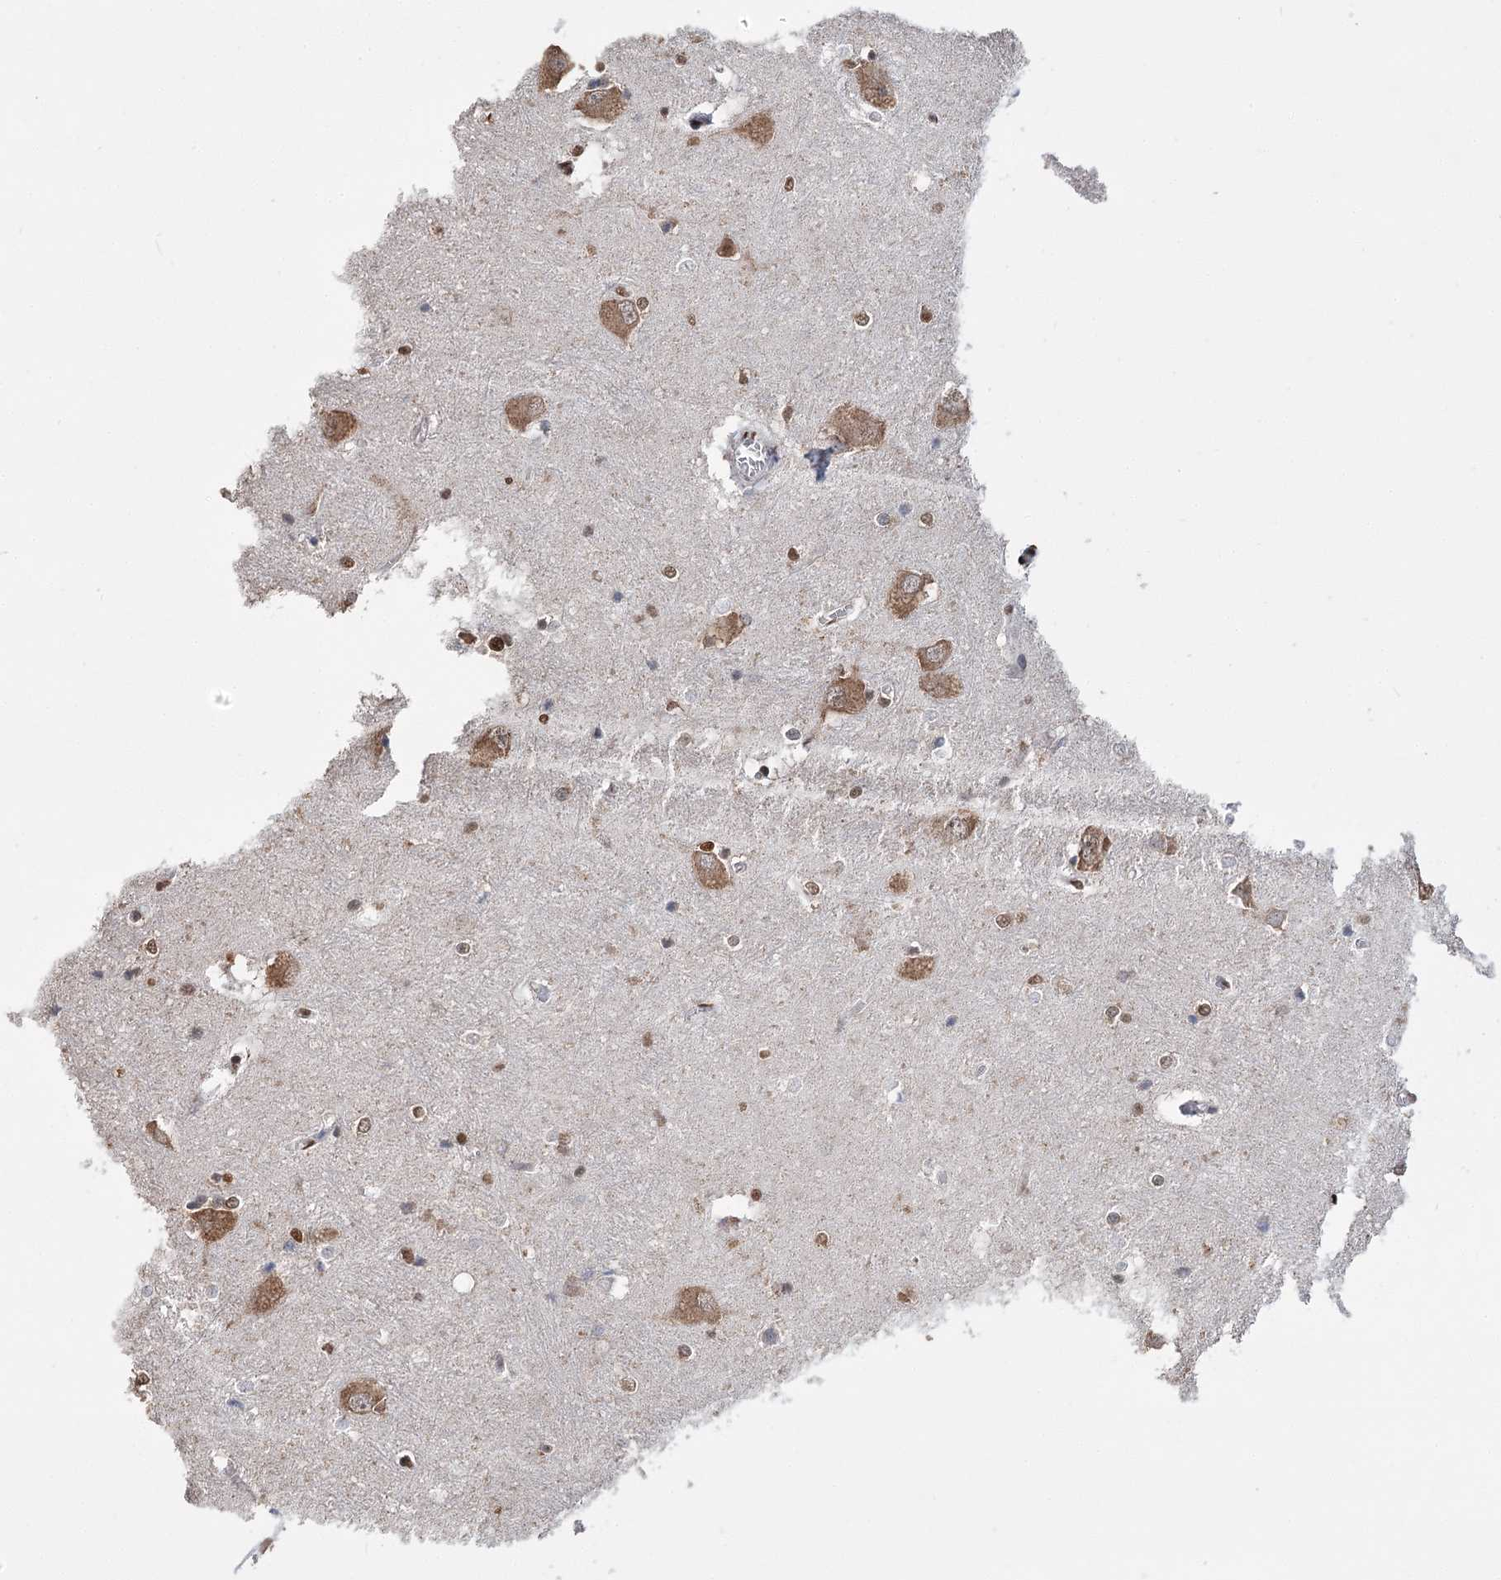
{"staining": {"intensity": "moderate", "quantity": ">75%", "location": "cytoplasmic/membranous"}, "tissue": "caudate", "cell_type": "Glial cells", "image_type": "normal", "snomed": [{"axis": "morphology", "description": "Normal tissue, NOS"}, {"axis": "topography", "description": "Lateral ventricle wall"}], "caption": "Caudate stained with a brown dye demonstrates moderate cytoplasmic/membranous positive positivity in about >75% of glial cells.", "gene": "NFU1", "patient": {"sex": "male", "age": 37}}